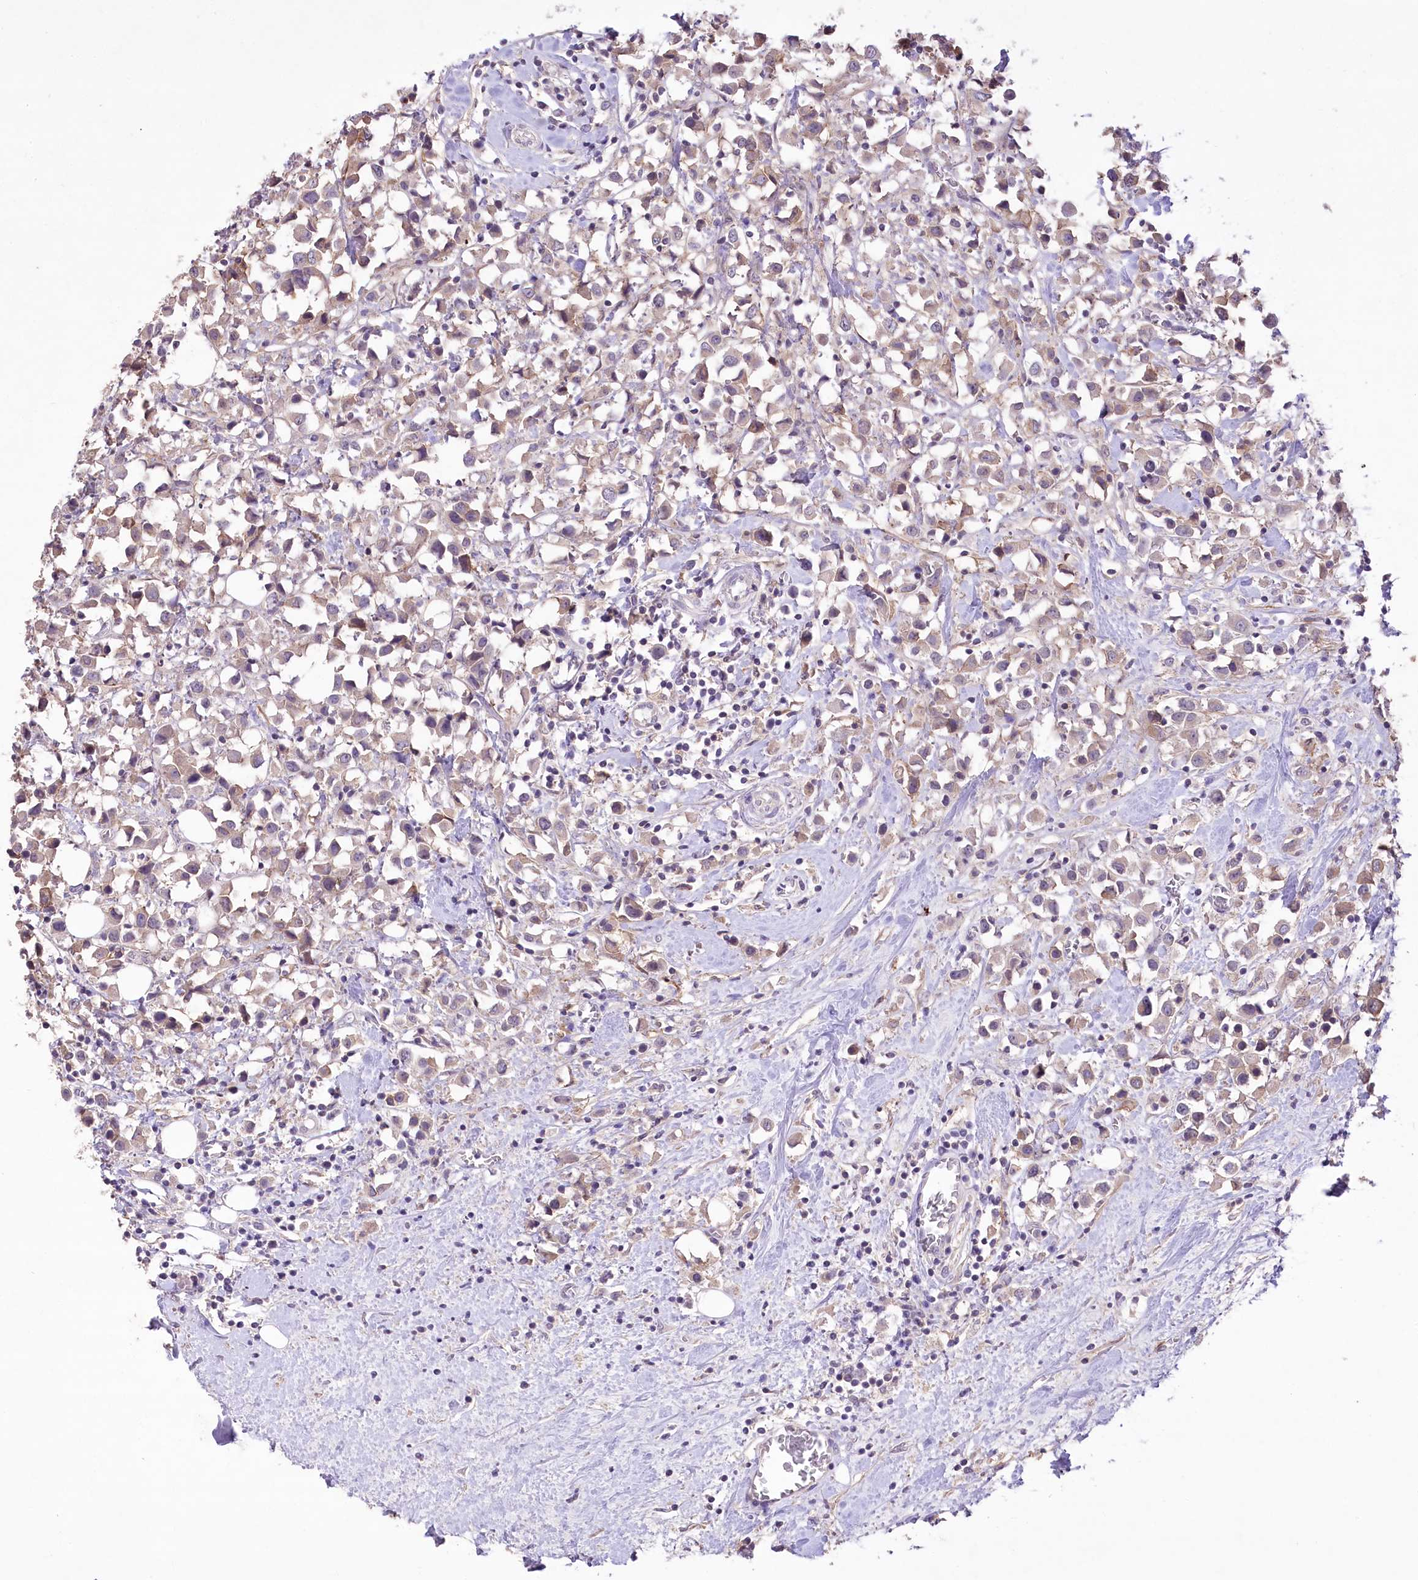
{"staining": {"intensity": "weak", "quantity": "<25%", "location": "cytoplasmic/membranous"}, "tissue": "breast cancer", "cell_type": "Tumor cells", "image_type": "cancer", "snomed": [{"axis": "morphology", "description": "Duct carcinoma"}, {"axis": "topography", "description": "Breast"}], "caption": "The micrograph shows no staining of tumor cells in breast cancer. (Stains: DAB (3,3'-diaminobenzidine) immunohistochemistry with hematoxylin counter stain, Microscopy: brightfield microscopy at high magnification).", "gene": "ENPP1", "patient": {"sex": "female", "age": 61}}